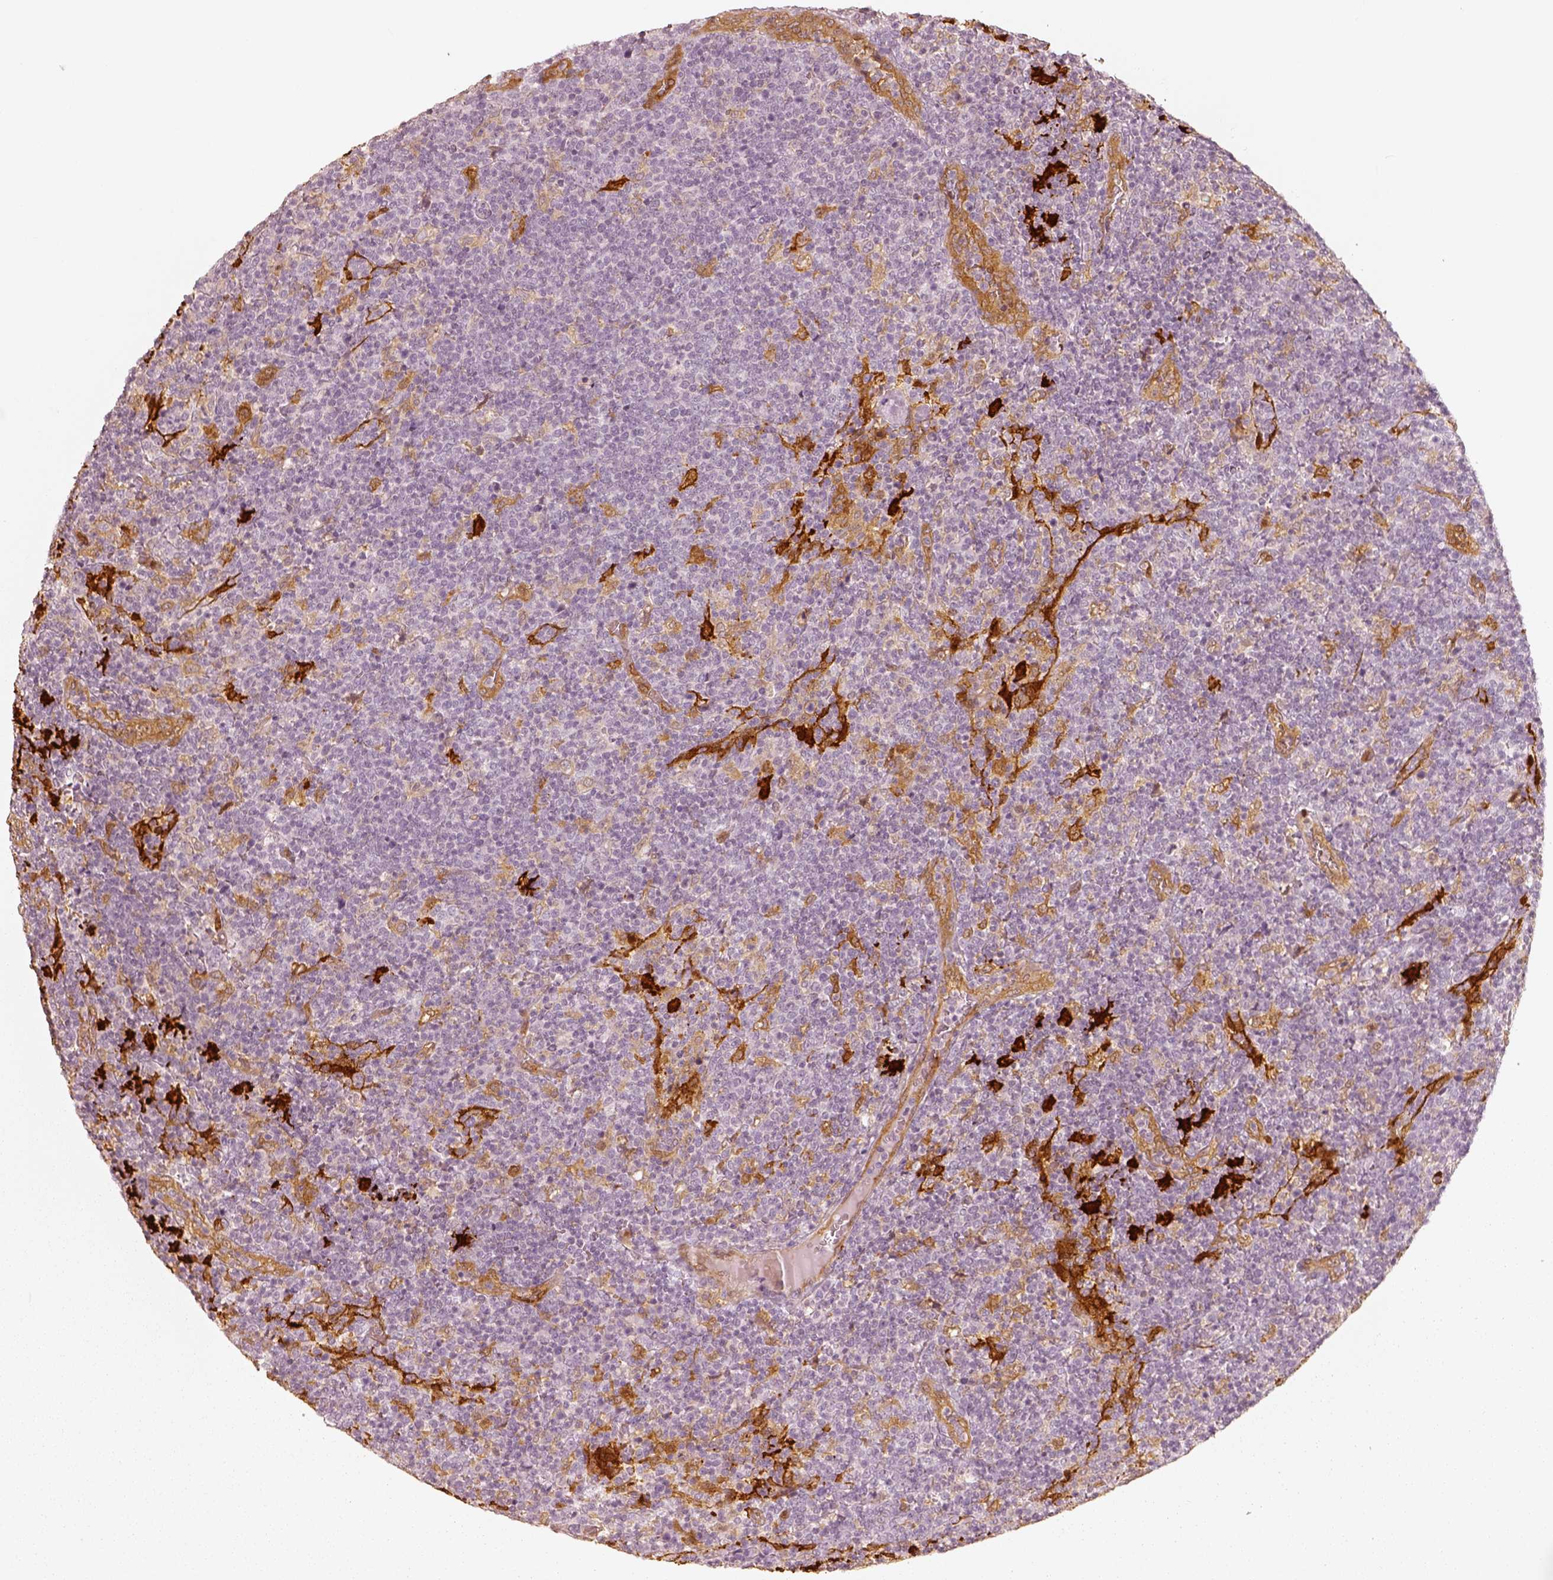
{"staining": {"intensity": "negative", "quantity": "none", "location": "none"}, "tissue": "lymphoma", "cell_type": "Tumor cells", "image_type": "cancer", "snomed": [{"axis": "morphology", "description": "Malignant lymphoma, non-Hodgkin's type, High grade"}, {"axis": "topography", "description": "Lymph node"}], "caption": "DAB (3,3'-diaminobenzidine) immunohistochemical staining of high-grade malignant lymphoma, non-Hodgkin's type exhibits no significant staining in tumor cells.", "gene": "FSCN1", "patient": {"sex": "male", "age": 61}}